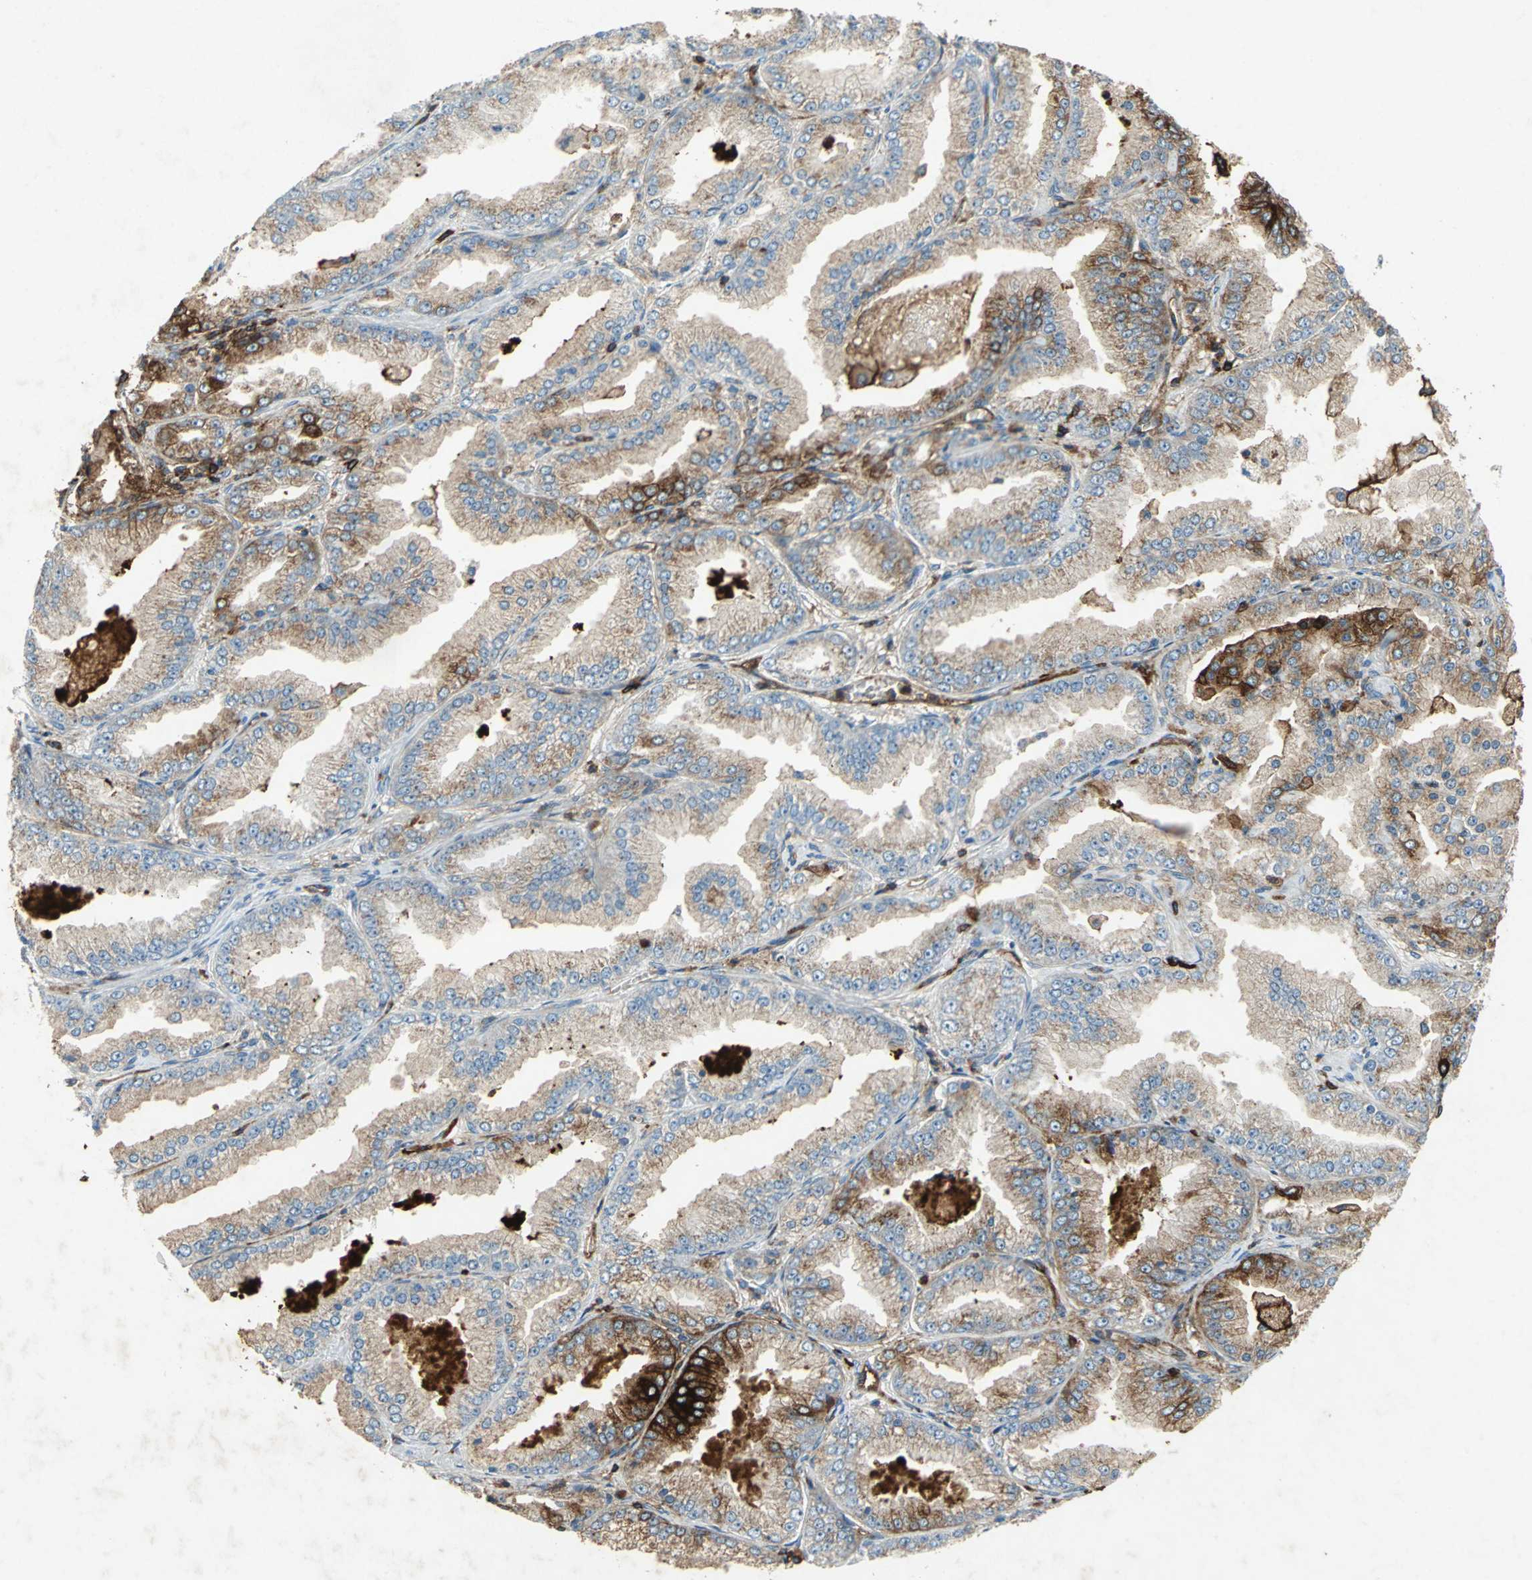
{"staining": {"intensity": "moderate", "quantity": ">75%", "location": "cytoplasmic/membranous"}, "tissue": "prostate cancer", "cell_type": "Tumor cells", "image_type": "cancer", "snomed": [{"axis": "morphology", "description": "Adenocarcinoma, High grade"}, {"axis": "topography", "description": "Prostate"}], "caption": "Moderate cytoplasmic/membranous expression for a protein is identified in about >75% of tumor cells of high-grade adenocarcinoma (prostate) using IHC.", "gene": "CCR6", "patient": {"sex": "male", "age": 61}}